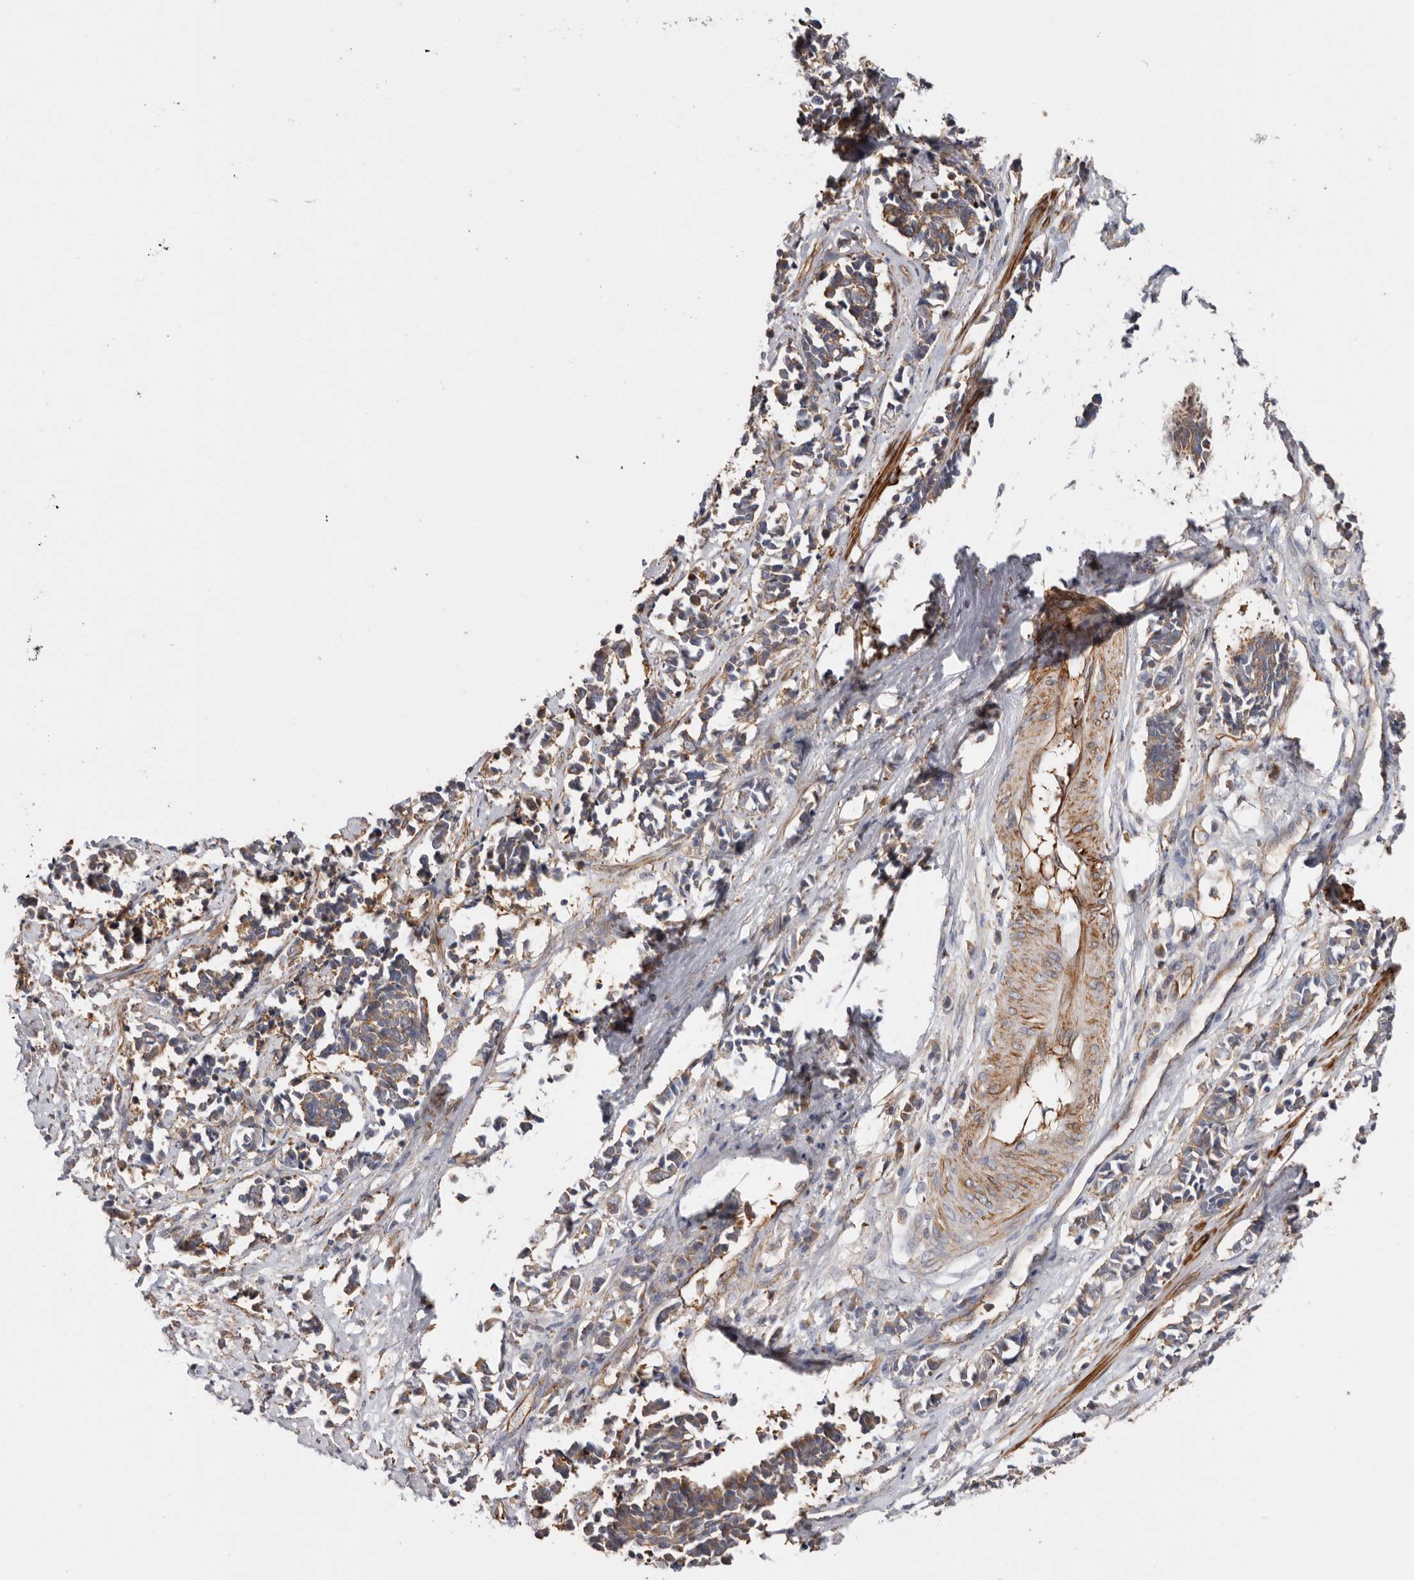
{"staining": {"intensity": "moderate", "quantity": ">75%", "location": "cytoplasmic/membranous"}, "tissue": "cervical cancer", "cell_type": "Tumor cells", "image_type": "cancer", "snomed": [{"axis": "morphology", "description": "Normal tissue, NOS"}, {"axis": "morphology", "description": "Squamous cell carcinoma, NOS"}, {"axis": "topography", "description": "Cervix"}], "caption": "Human cervical squamous cell carcinoma stained with a brown dye shows moderate cytoplasmic/membranous positive expression in about >75% of tumor cells.", "gene": "TMC7", "patient": {"sex": "female", "age": 35}}